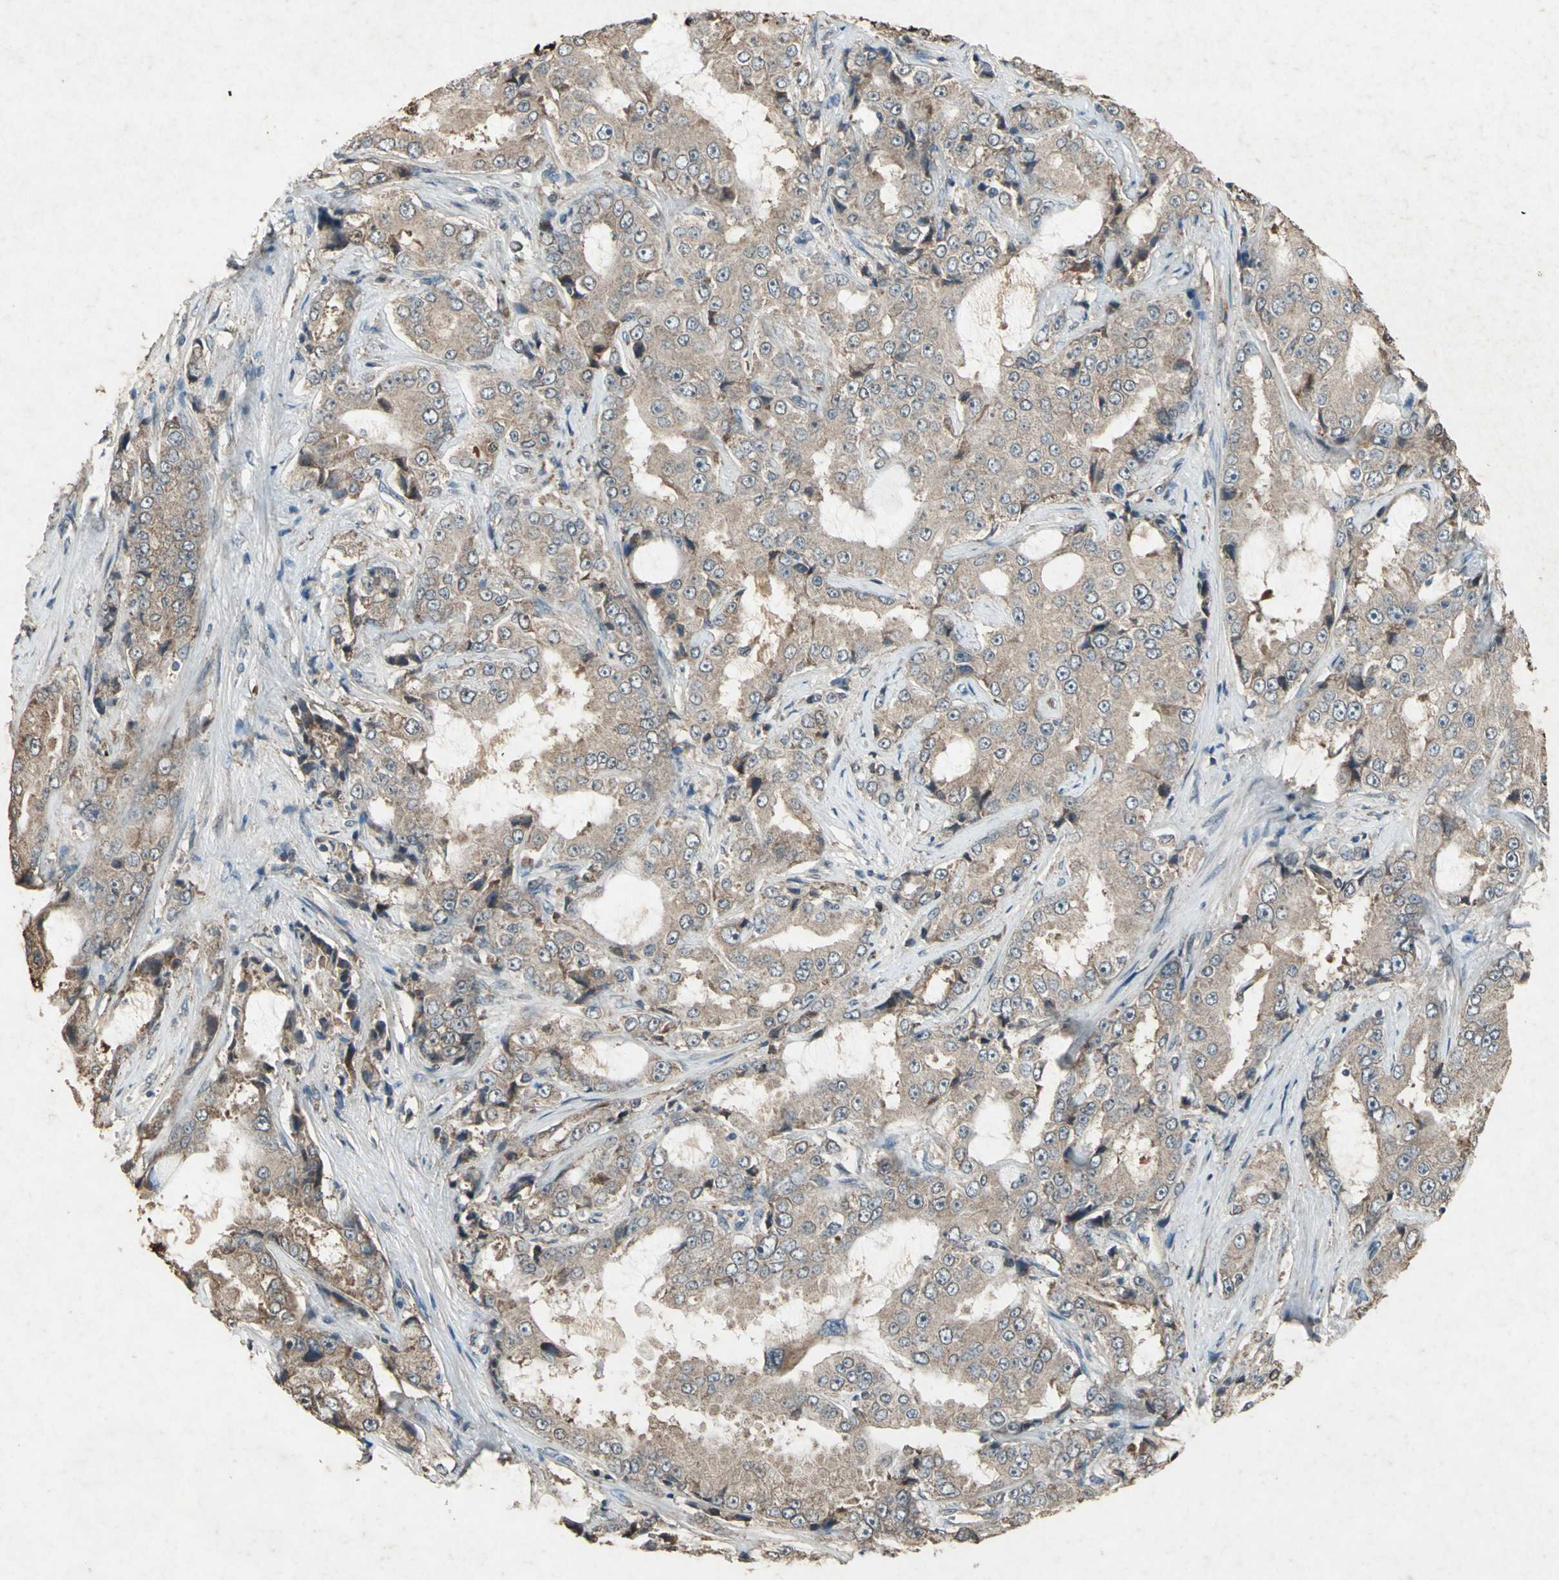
{"staining": {"intensity": "weak", "quantity": ">75%", "location": "cytoplasmic/membranous"}, "tissue": "prostate cancer", "cell_type": "Tumor cells", "image_type": "cancer", "snomed": [{"axis": "morphology", "description": "Adenocarcinoma, High grade"}, {"axis": "topography", "description": "Prostate"}], "caption": "Brown immunohistochemical staining in prostate cancer shows weak cytoplasmic/membranous expression in about >75% of tumor cells. (DAB IHC with brightfield microscopy, high magnification).", "gene": "SEPTIN4", "patient": {"sex": "male", "age": 73}}